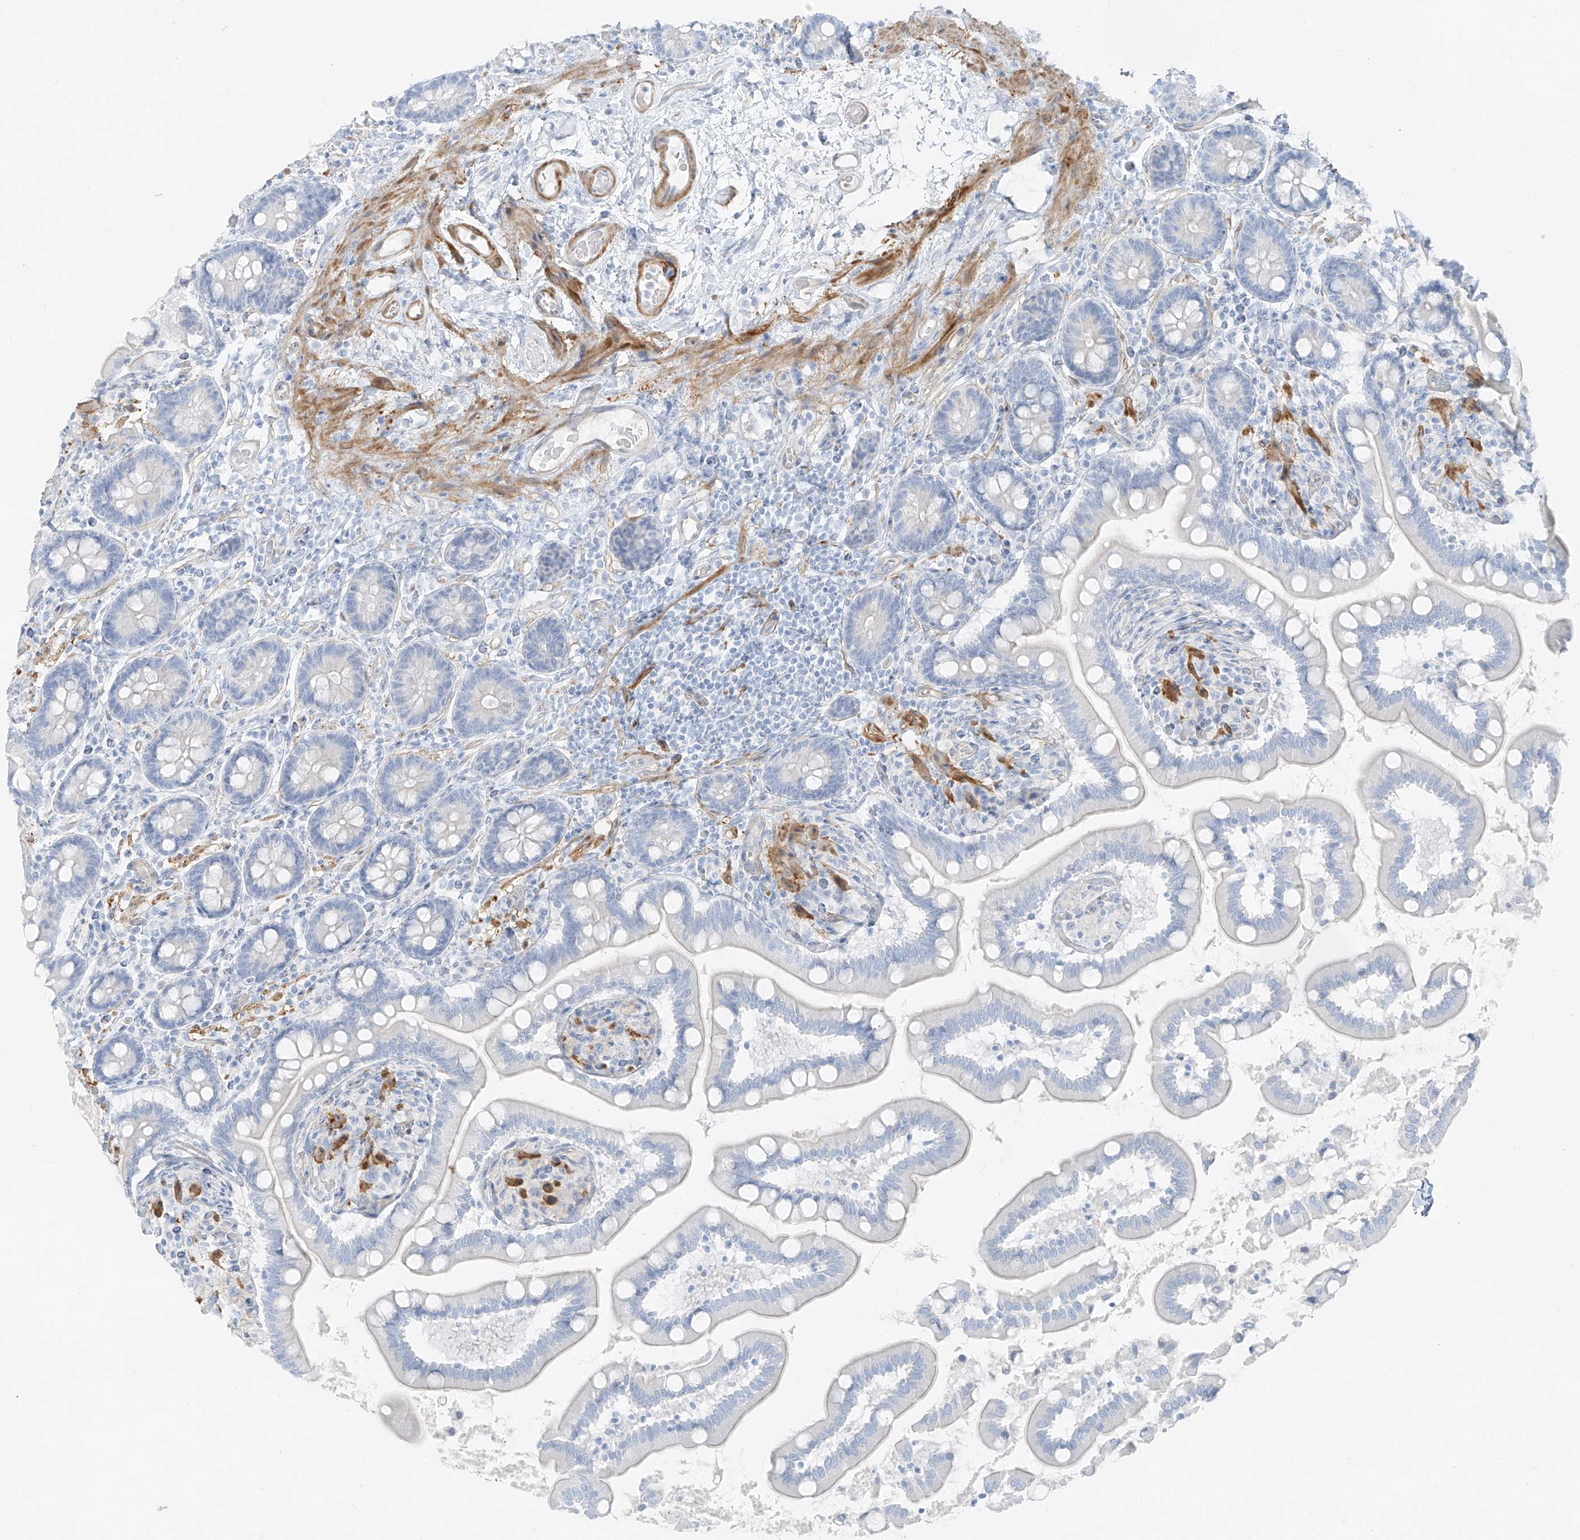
{"staining": {"intensity": "negative", "quantity": "none", "location": "none"}, "tissue": "small intestine", "cell_type": "Glandular cells", "image_type": "normal", "snomed": [{"axis": "morphology", "description": "Normal tissue, NOS"}, {"axis": "topography", "description": "Small intestine"}], "caption": "This is a image of IHC staining of normal small intestine, which shows no expression in glandular cells. (DAB (3,3'-diaminobenzidine) immunohistochemistry (IHC) visualized using brightfield microscopy, high magnification).", "gene": "SMCP", "patient": {"sex": "female", "age": 64}}